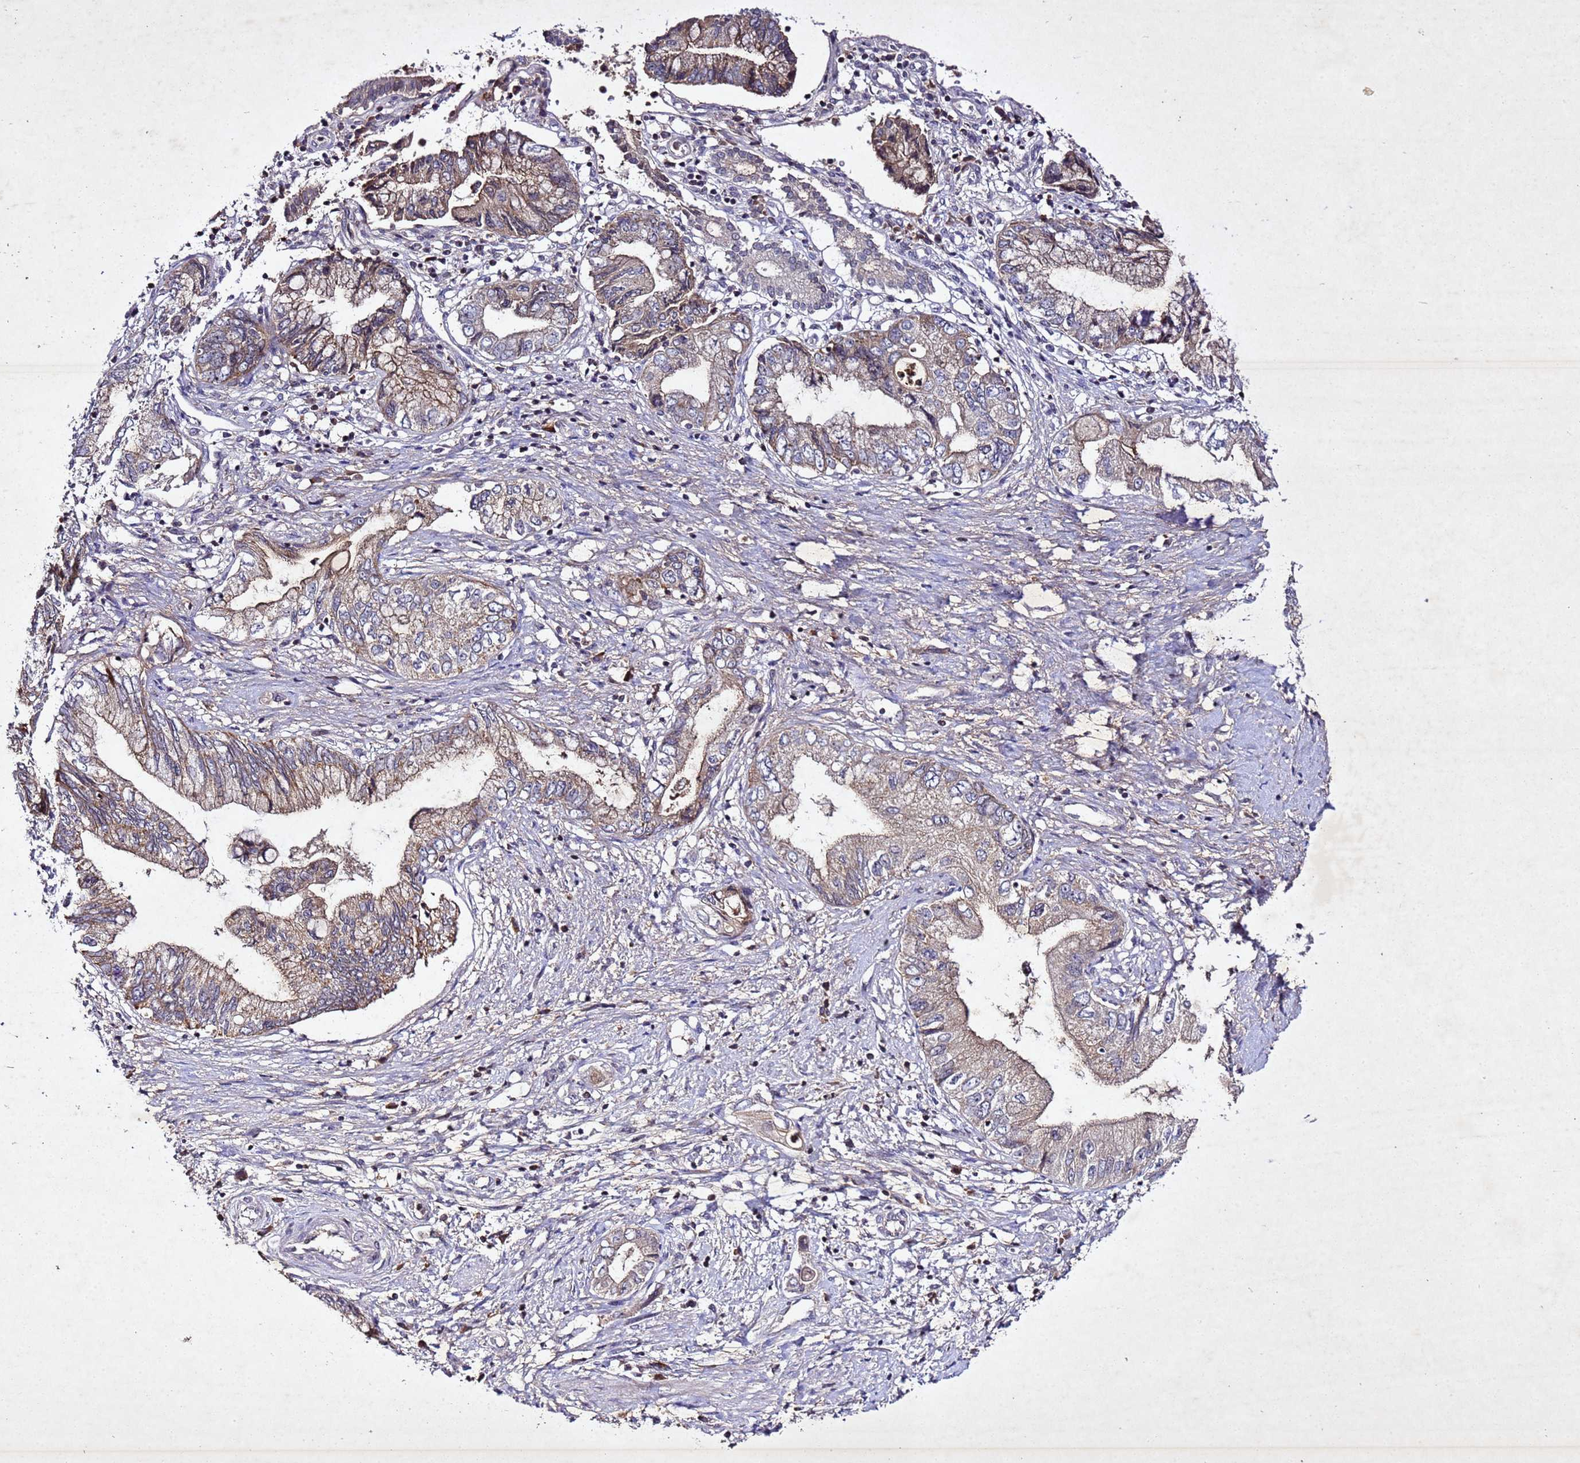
{"staining": {"intensity": "weak", "quantity": ">75%", "location": "cytoplasmic/membranous"}, "tissue": "pancreatic cancer", "cell_type": "Tumor cells", "image_type": "cancer", "snomed": [{"axis": "morphology", "description": "Adenocarcinoma, NOS"}, {"axis": "topography", "description": "Pancreas"}], "caption": "Weak cytoplasmic/membranous positivity for a protein is seen in about >75% of tumor cells of adenocarcinoma (pancreatic) using IHC.", "gene": "SV2B", "patient": {"sex": "female", "age": 73}}